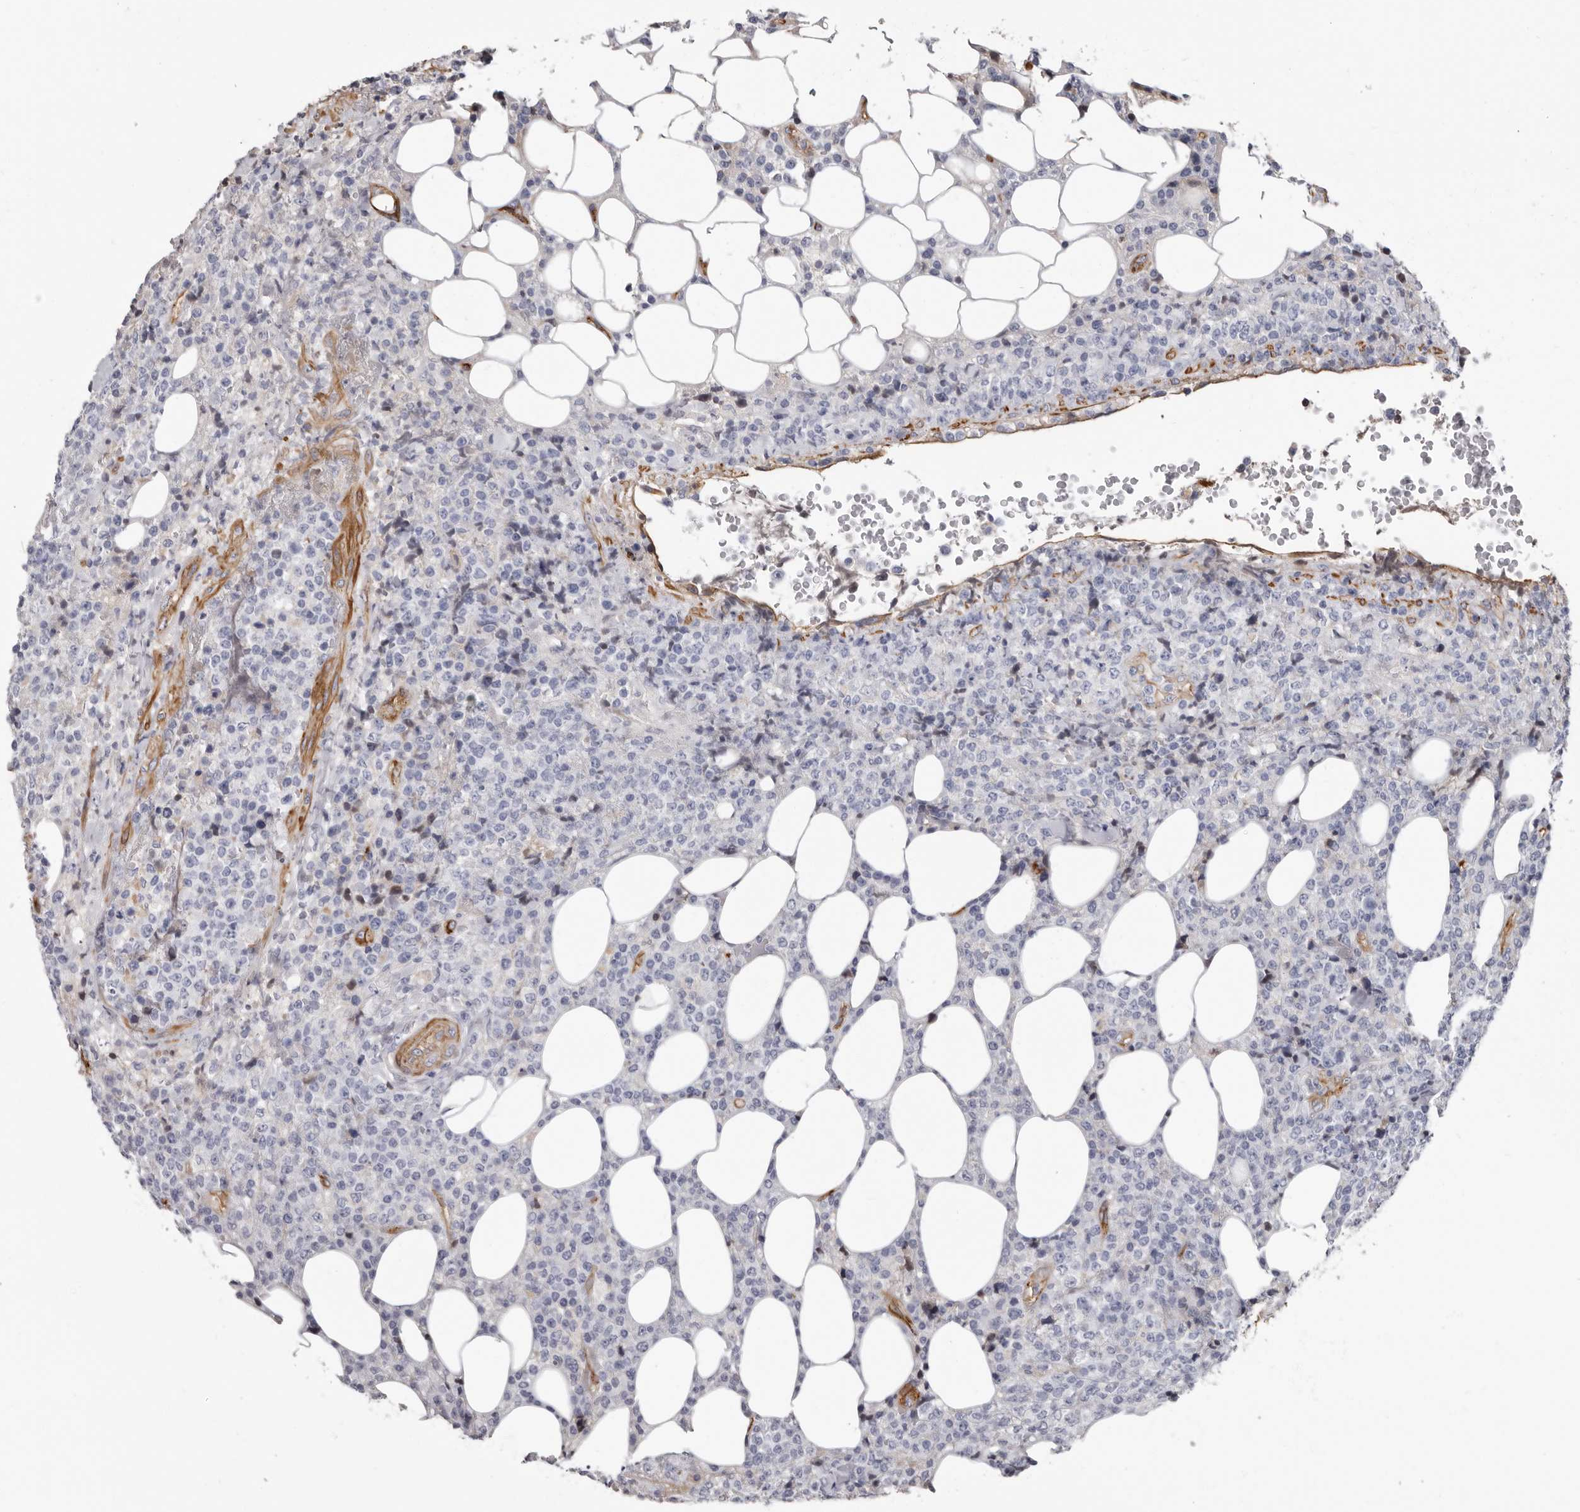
{"staining": {"intensity": "negative", "quantity": "none", "location": "none"}, "tissue": "lymphoma", "cell_type": "Tumor cells", "image_type": "cancer", "snomed": [{"axis": "morphology", "description": "Malignant lymphoma, non-Hodgkin's type, High grade"}, {"axis": "topography", "description": "Lymph node"}], "caption": "A photomicrograph of human lymphoma is negative for staining in tumor cells.", "gene": "ADGRL4", "patient": {"sex": "male", "age": 13}}